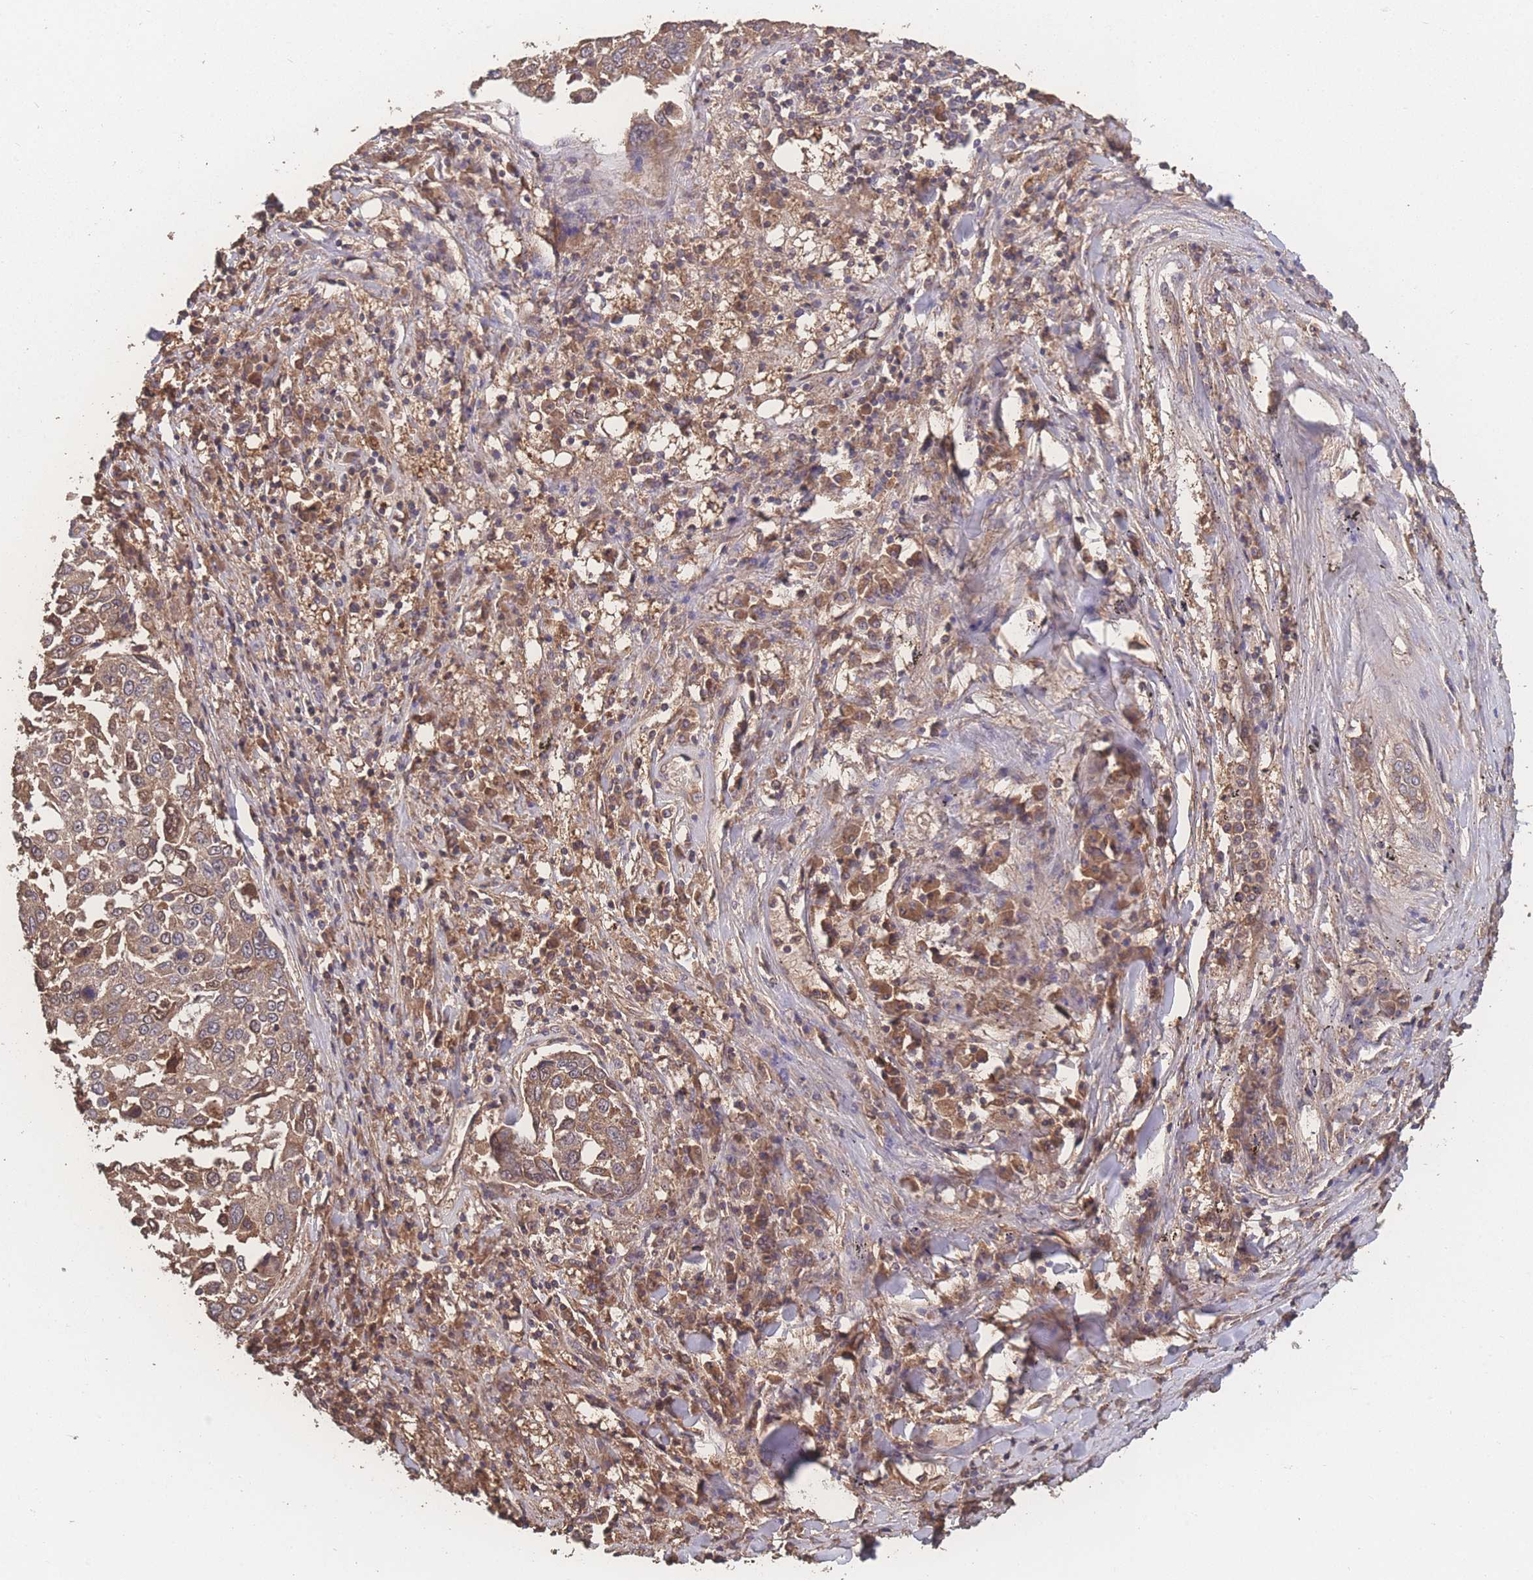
{"staining": {"intensity": "moderate", "quantity": ">75%", "location": "cytoplasmic/membranous"}, "tissue": "lung cancer", "cell_type": "Tumor cells", "image_type": "cancer", "snomed": [{"axis": "morphology", "description": "Squamous cell carcinoma, NOS"}, {"axis": "topography", "description": "Lung"}], "caption": "This is an image of immunohistochemistry (IHC) staining of squamous cell carcinoma (lung), which shows moderate expression in the cytoplasmic/membranous of tumor cells.", "gene": "ATXN10", "patient": {"sex": "male", "age": 65}}